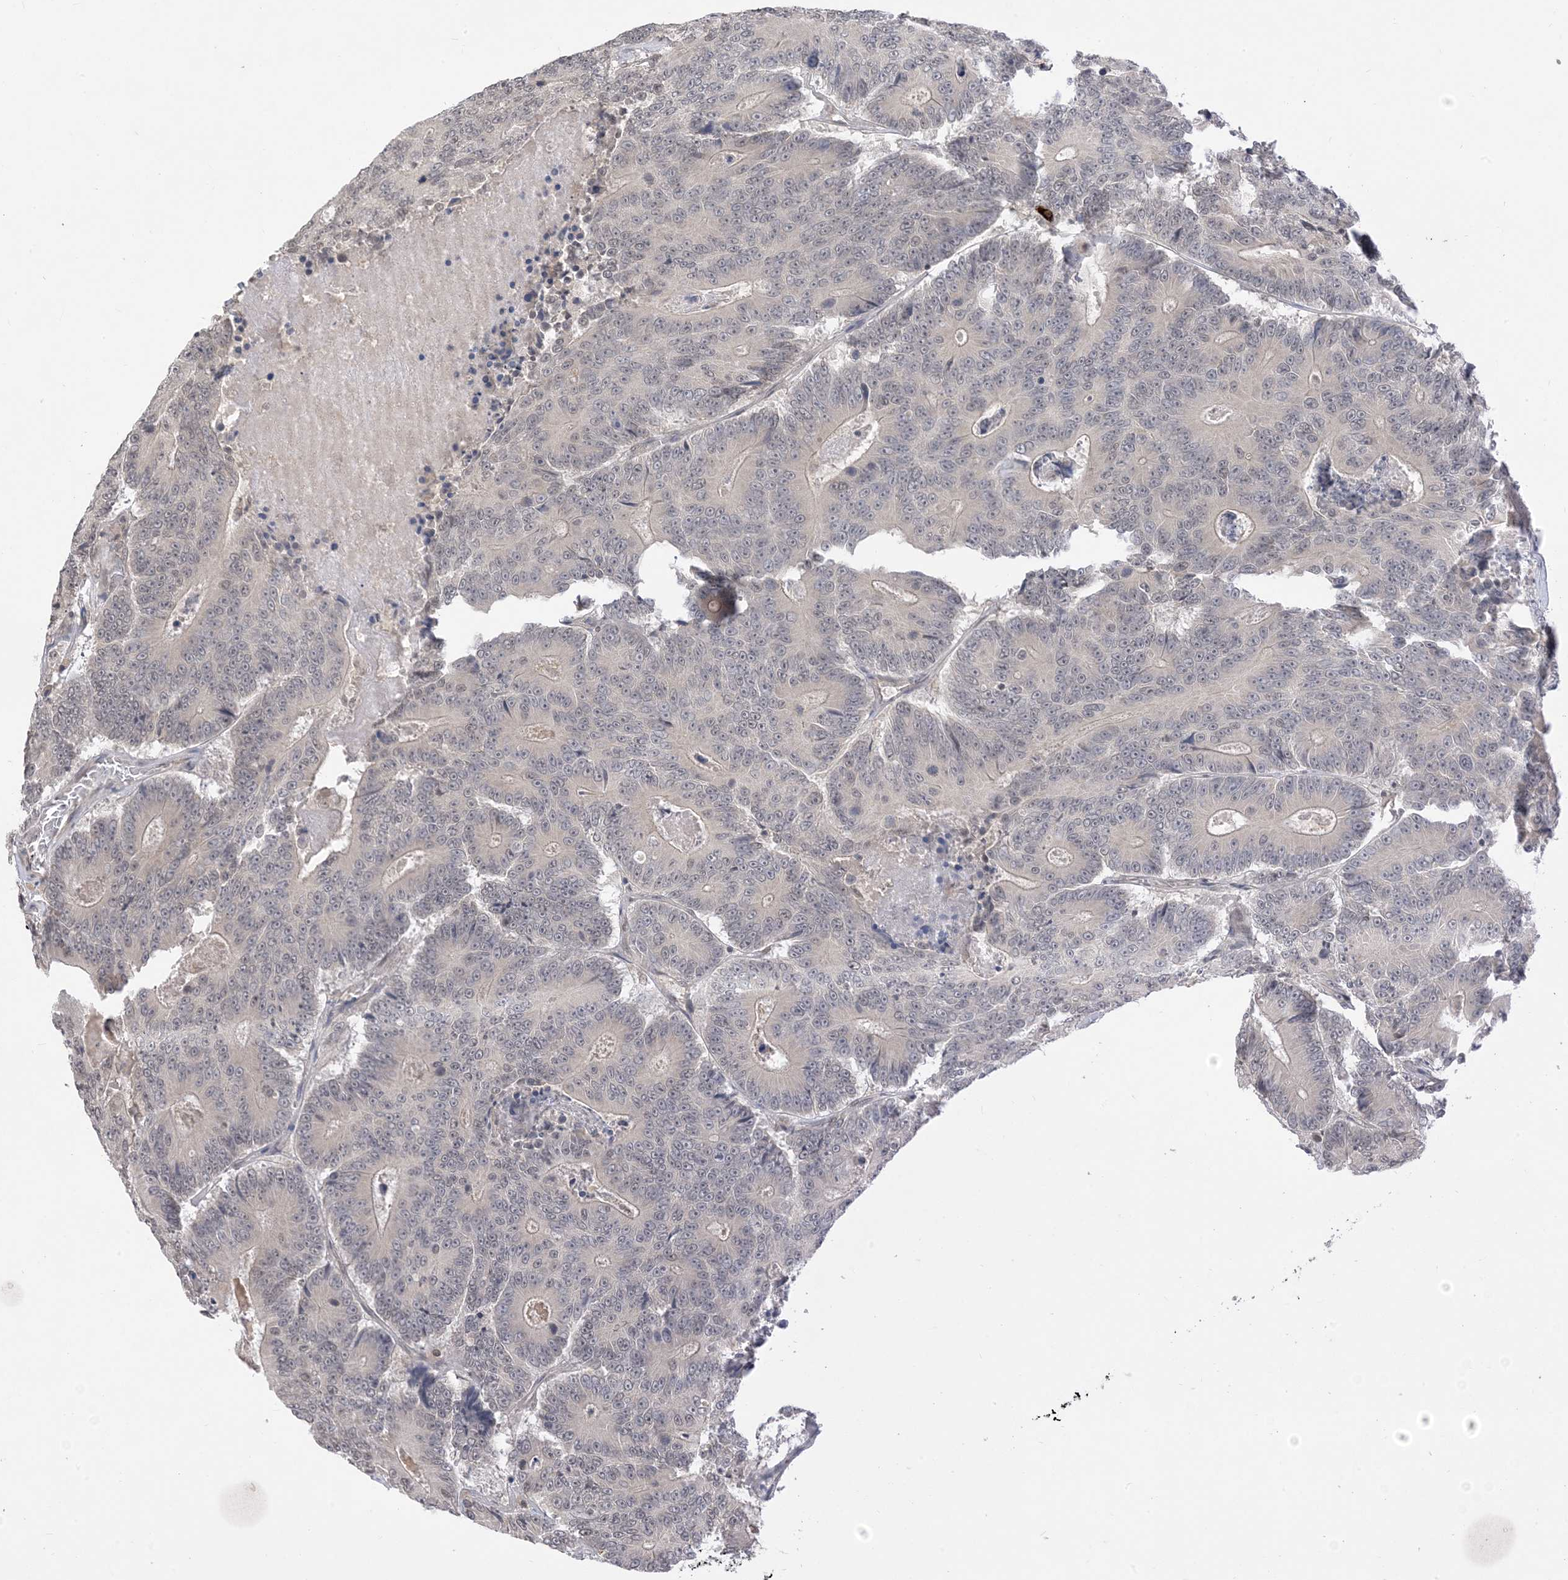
{"staining": {"intensity": "negative", "quantity": "none", "location": "none"}, "tissue": "colorectal cancer", "cell_type": "Tumor cells", "image_type": "cancer", "snomed": [{"axis": "morphology", "description": "Adenocarcinoma, NOS"}, {"axis": "topography", "description": "Colon"}], "caption": "A photomicrograph of colorectal adenocarcinoma stained for a protein shows no brown staining in tumor cells.", "gene": "RANBP9", "patient": {"sex": "male", "age": 83}}